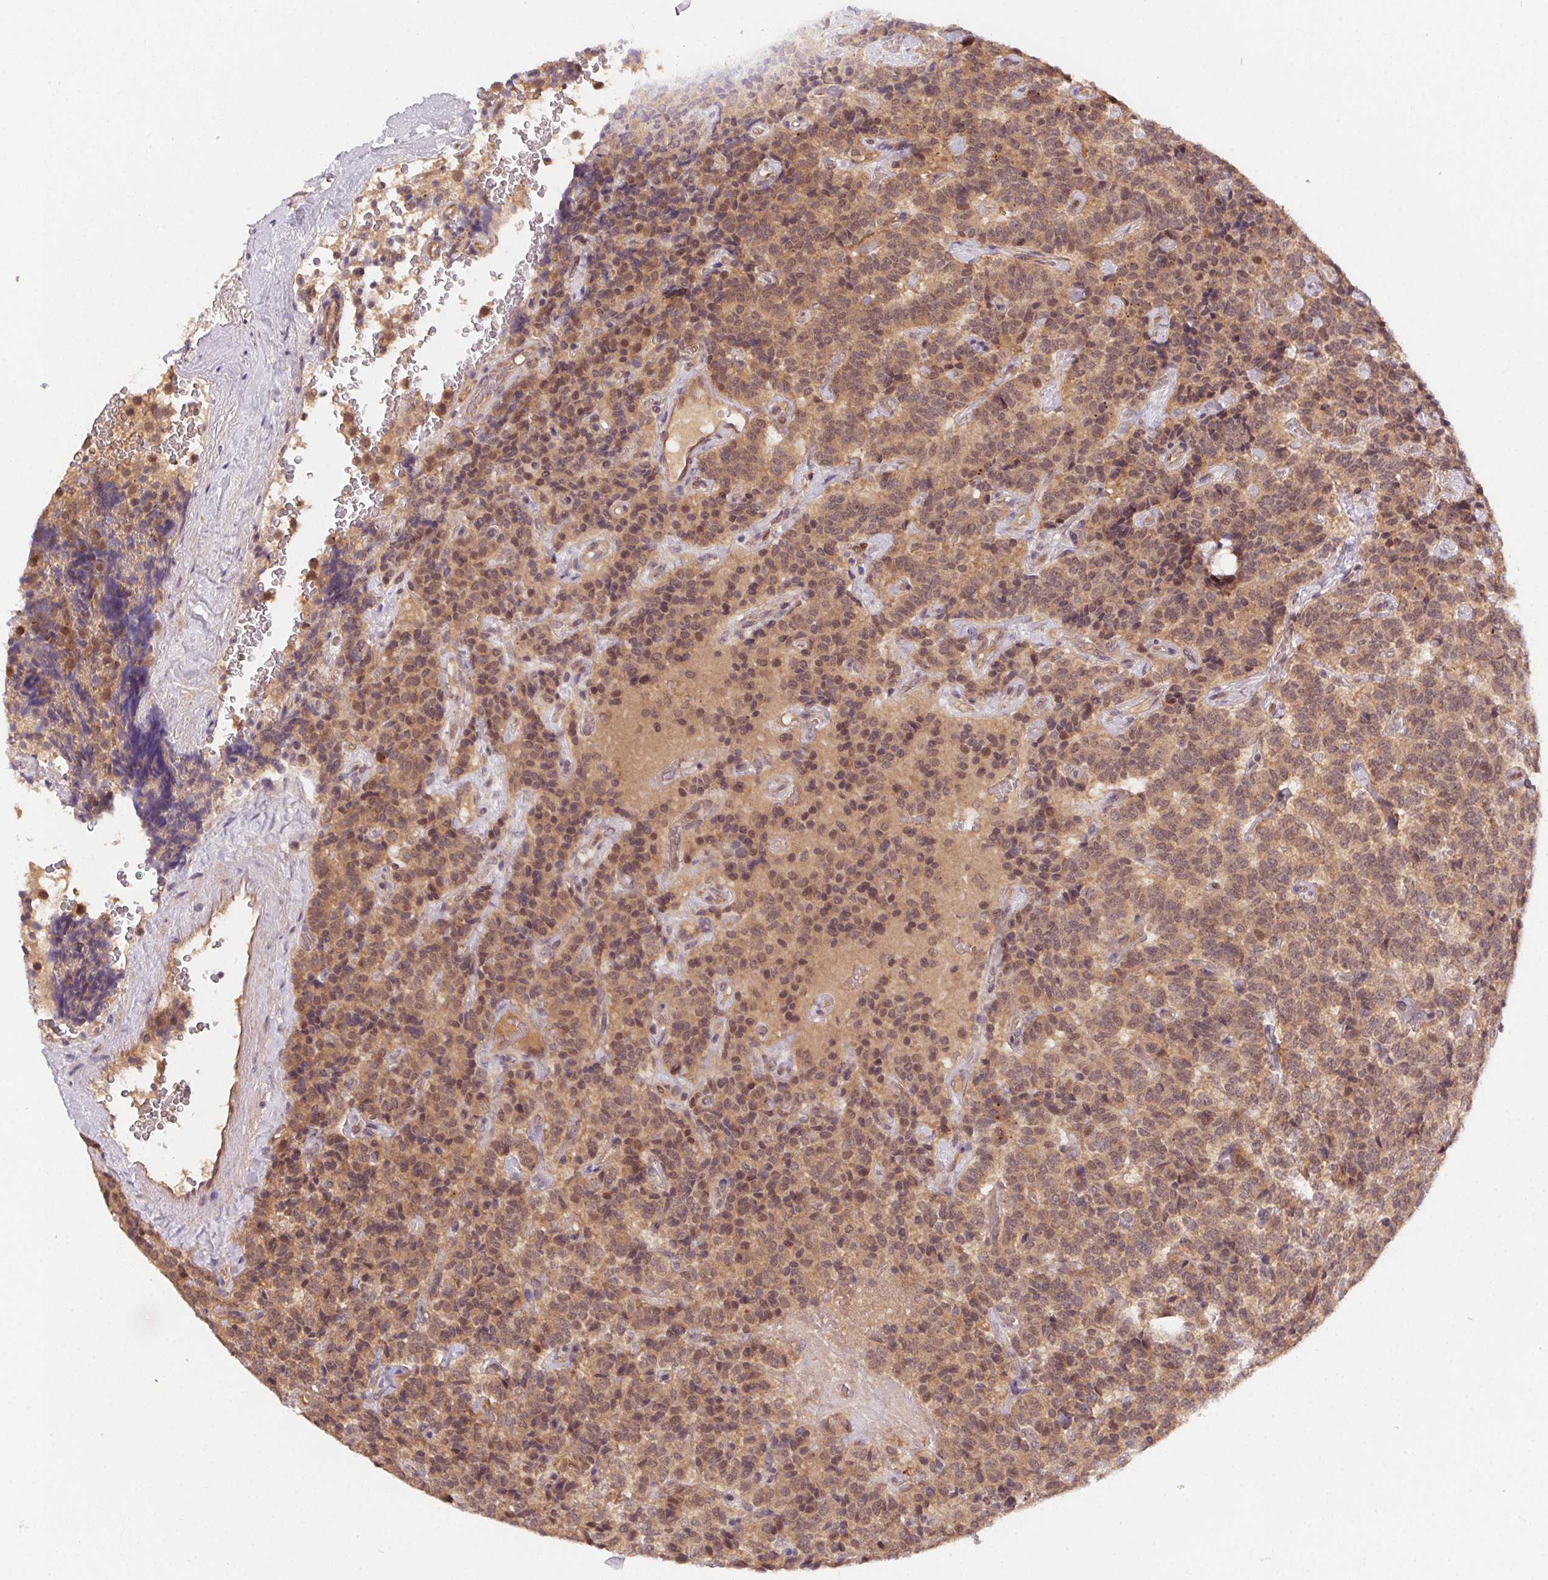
{"staining": {"intensity": "weak", "quantity": ">75%", "location": "cytoplasmic/membranous,nuclear"}, "tissue": "carcinoid", "cell_type": "Tumor cells", "image_type": "cancer", "snomed": [{"axis": "morphology", "description": "Carcinoid, malignant, NOS"}, {"axis": "topography", "description": "Pancreas"}], "caption": "DAB immunohistochemical staining of human carcinoid reveals weak cytoplasmic/membranous and nuclear protein positivity in about >75% of tumor cells.", "gene": "NUDT16", "patient": {"sex": "male", "age": 36}}